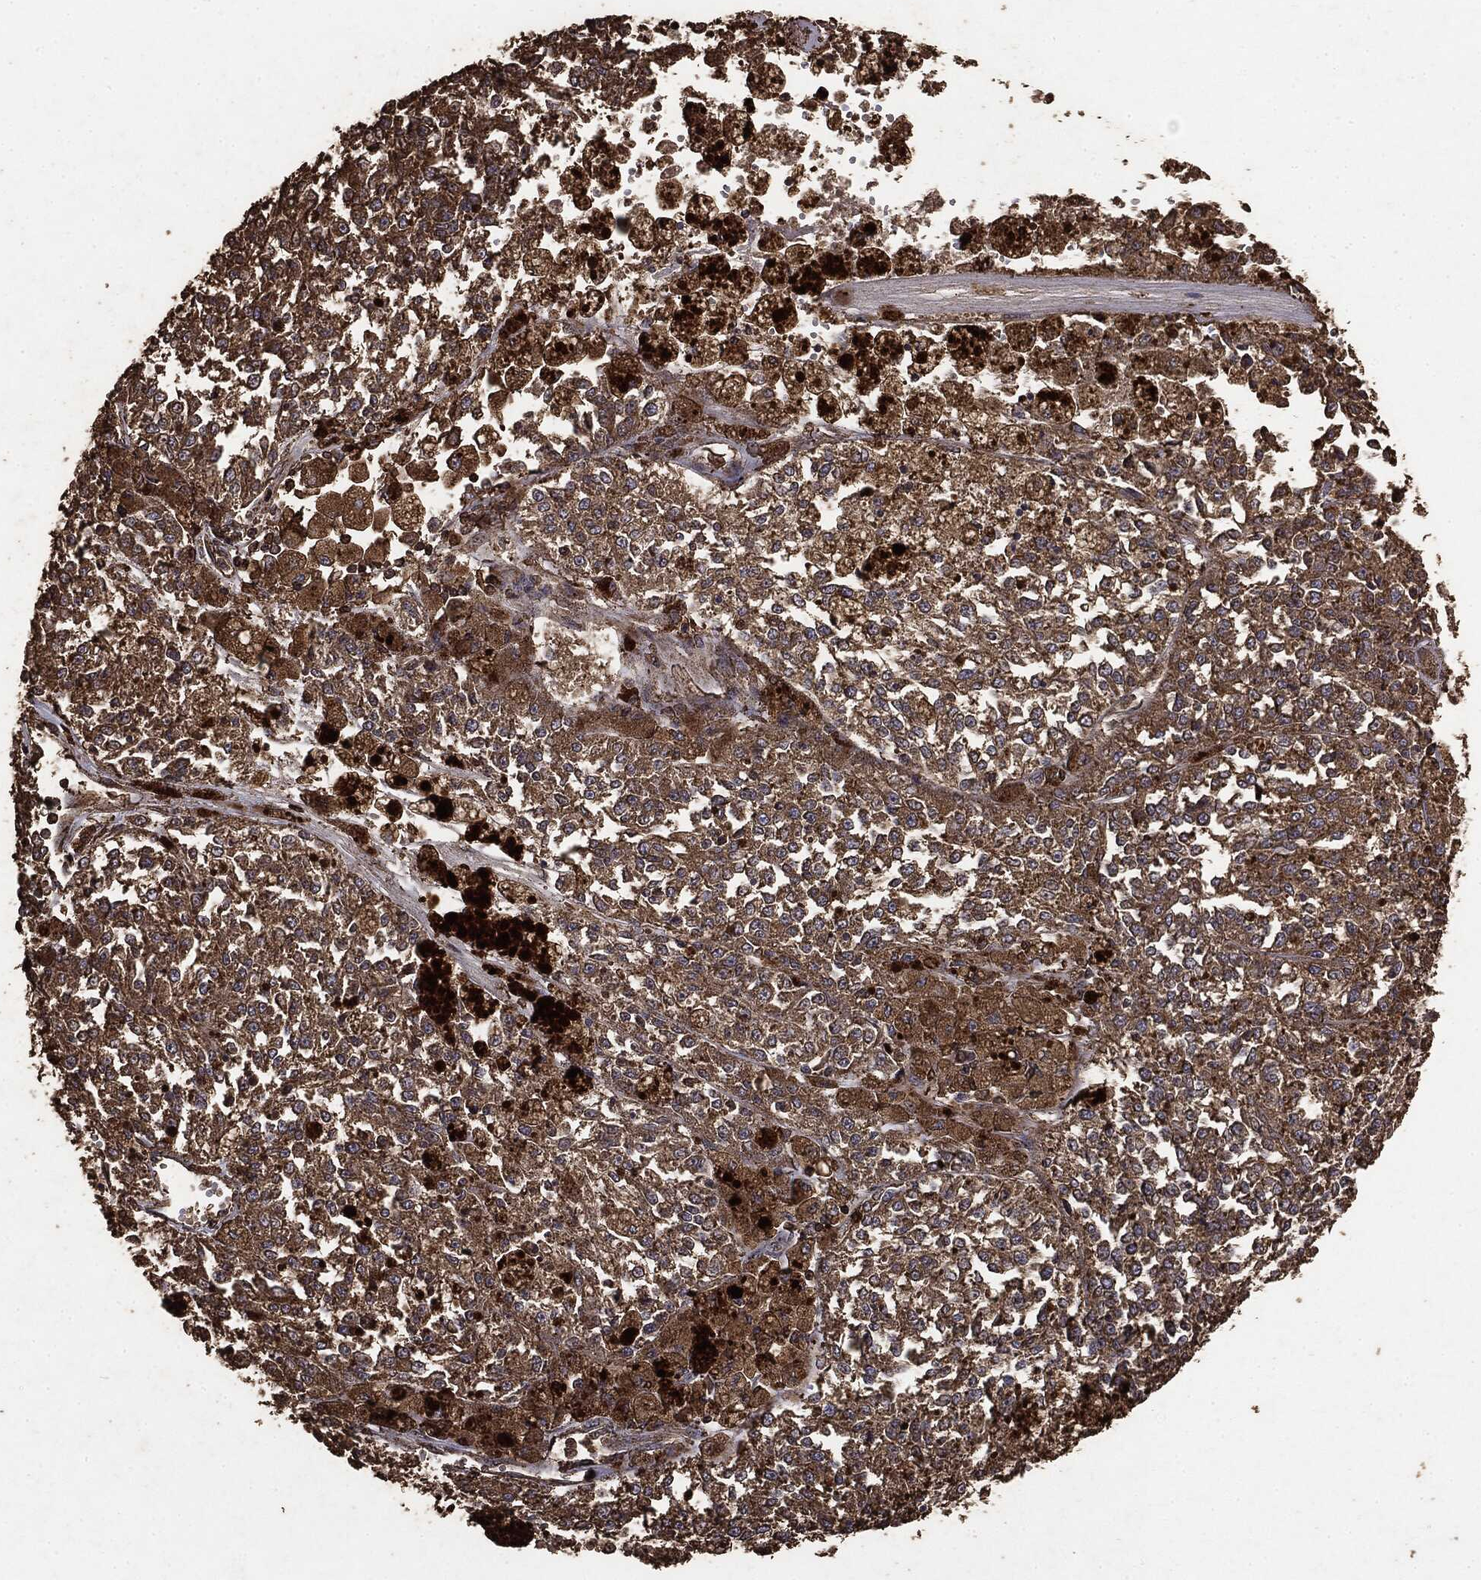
{"staining": {"intensity": "moderate", "quantity": ">75%", "location": "cytoplasmic/membranous"}, "tissue": "melanoma", "cell_type": "Tumor cells", "image_type": "cancer", "snomed": [{"axis": "morphology", "description": "Malignant melanoma, Metastatic site"}, {"axis": "topography", "description": "Lymph node"}], "caption": "Human melanoma stained for a protein (brown) demonstrates moderate cytoplasmic/membranous positive staining in approximately >75% of tumor cells.", "gene": "MTOR", "patient": {"sex": "female", "age": 64}}